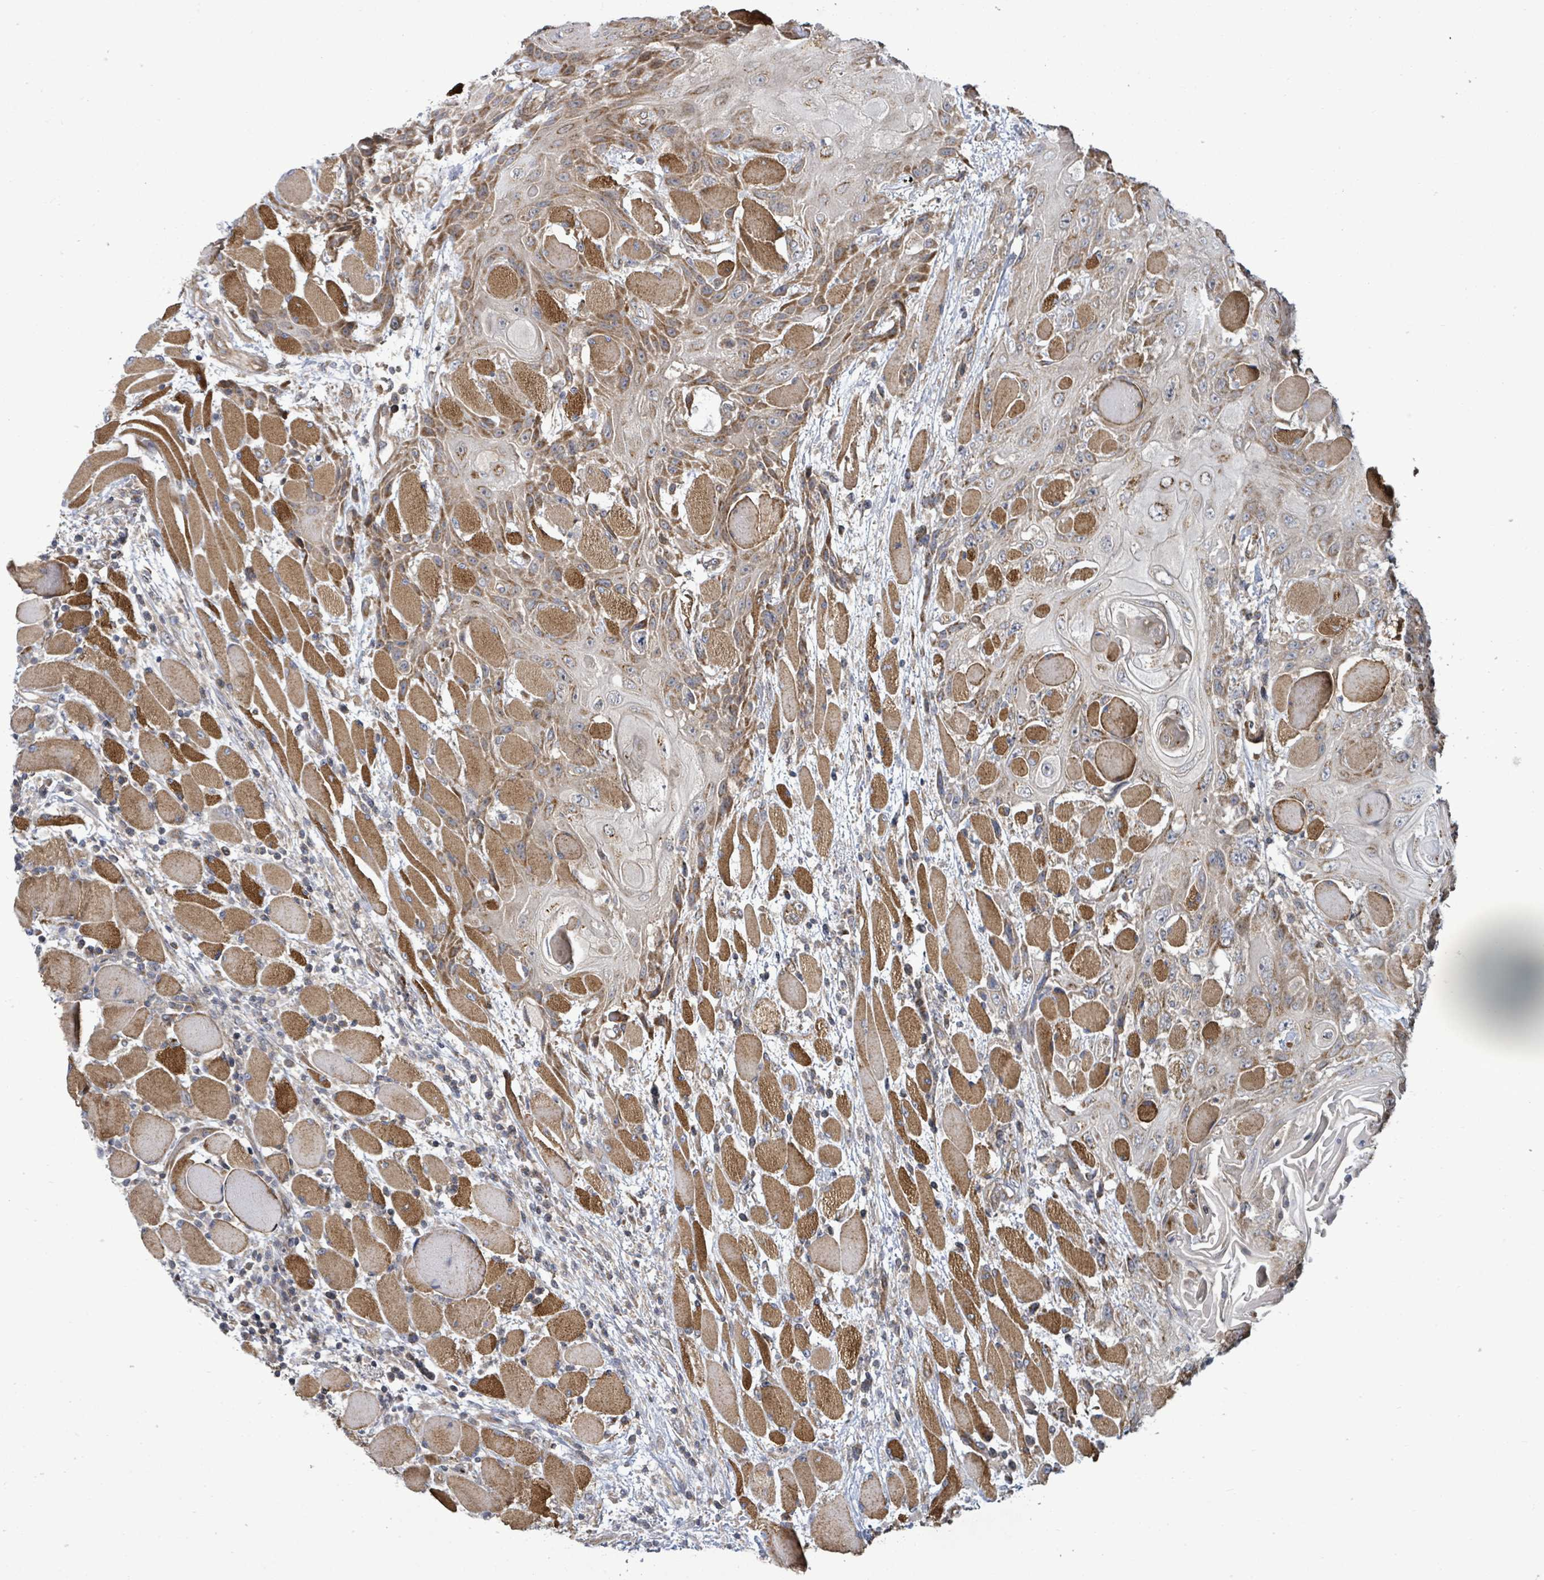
{"staining": {"intensity": "moderate", "quantity": "25%-75%", "location": "cytoplasmic/membranous"}, "tissue": "head and neck cancer", "cell_type": "Tumor cells", "image_type": "cancer", "snomed": [{"axis": "morphology", "description": "Squamous cell carcinoma, NOS"}, {"axis": "topography", "description": "Head-Neck"}], "caption": "The micrograph shows staining of squamous cell carcinoma (head and neck), revealing moderate cytoplasmic/membranous protein staining (brown color) within tumor cells. Using DAB (3,3'-diaminobenzidine) (brown) and hematoxylin (blue) stains, captured at high magnification using brightfield microscopy.", "gene": "KBTBD11", "patient": {"sex": "female", "age": 43}}